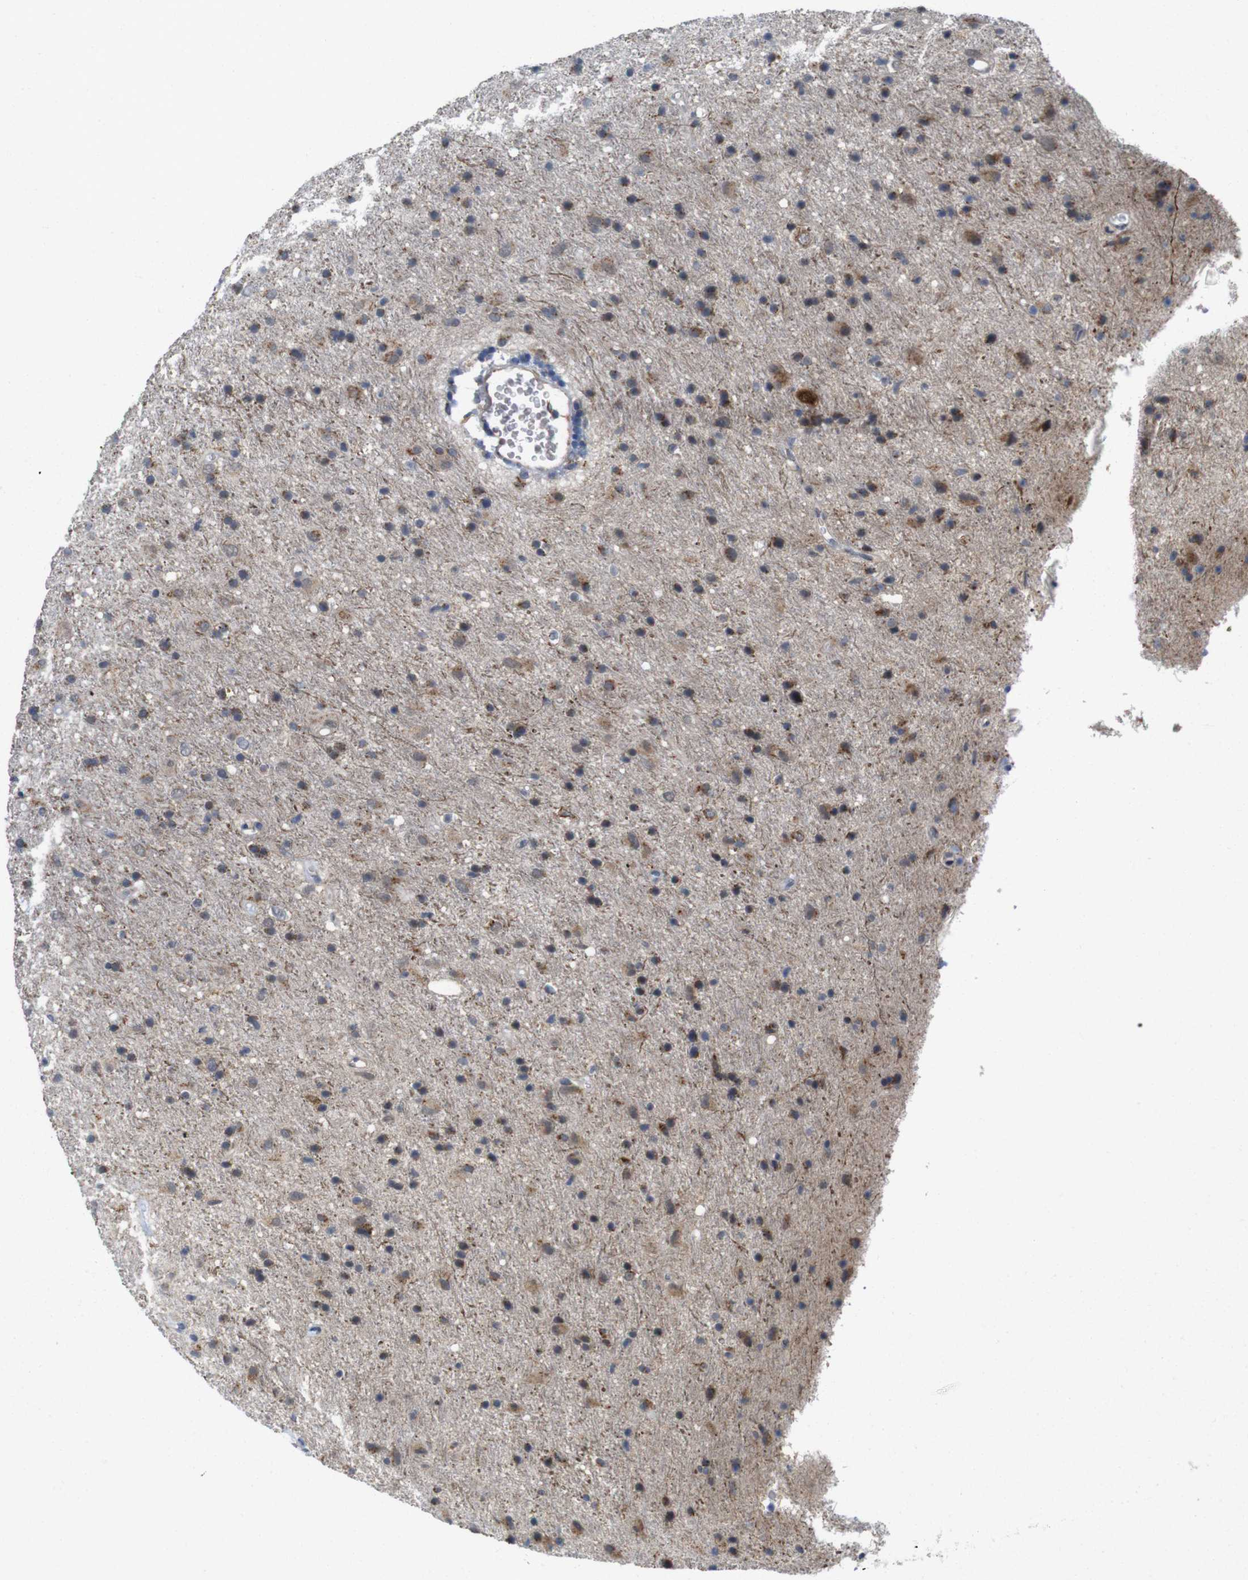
{"staining": {"intensity": "moderate", "quantity": "25%-75%", "location": "cytoplasmic/membranous"}, "tissue": "glioma", "cell_type": "Tumor cells", "image_type": "cancer", "snomed": [{"axis": "morphology", "description": "Glioma, malignant, Low grade"}, {"axis": "topography", "description": "Brain"}], "caption": "An IHC image of tumor tissue is shown. Protein staining in brown shows moderate cytoplasmic/membranous positivity in low-grade glioma (malignant) within tumor cells.", "gene": "EFCAB14", "patient": {"sex": "male", "age": 77}}